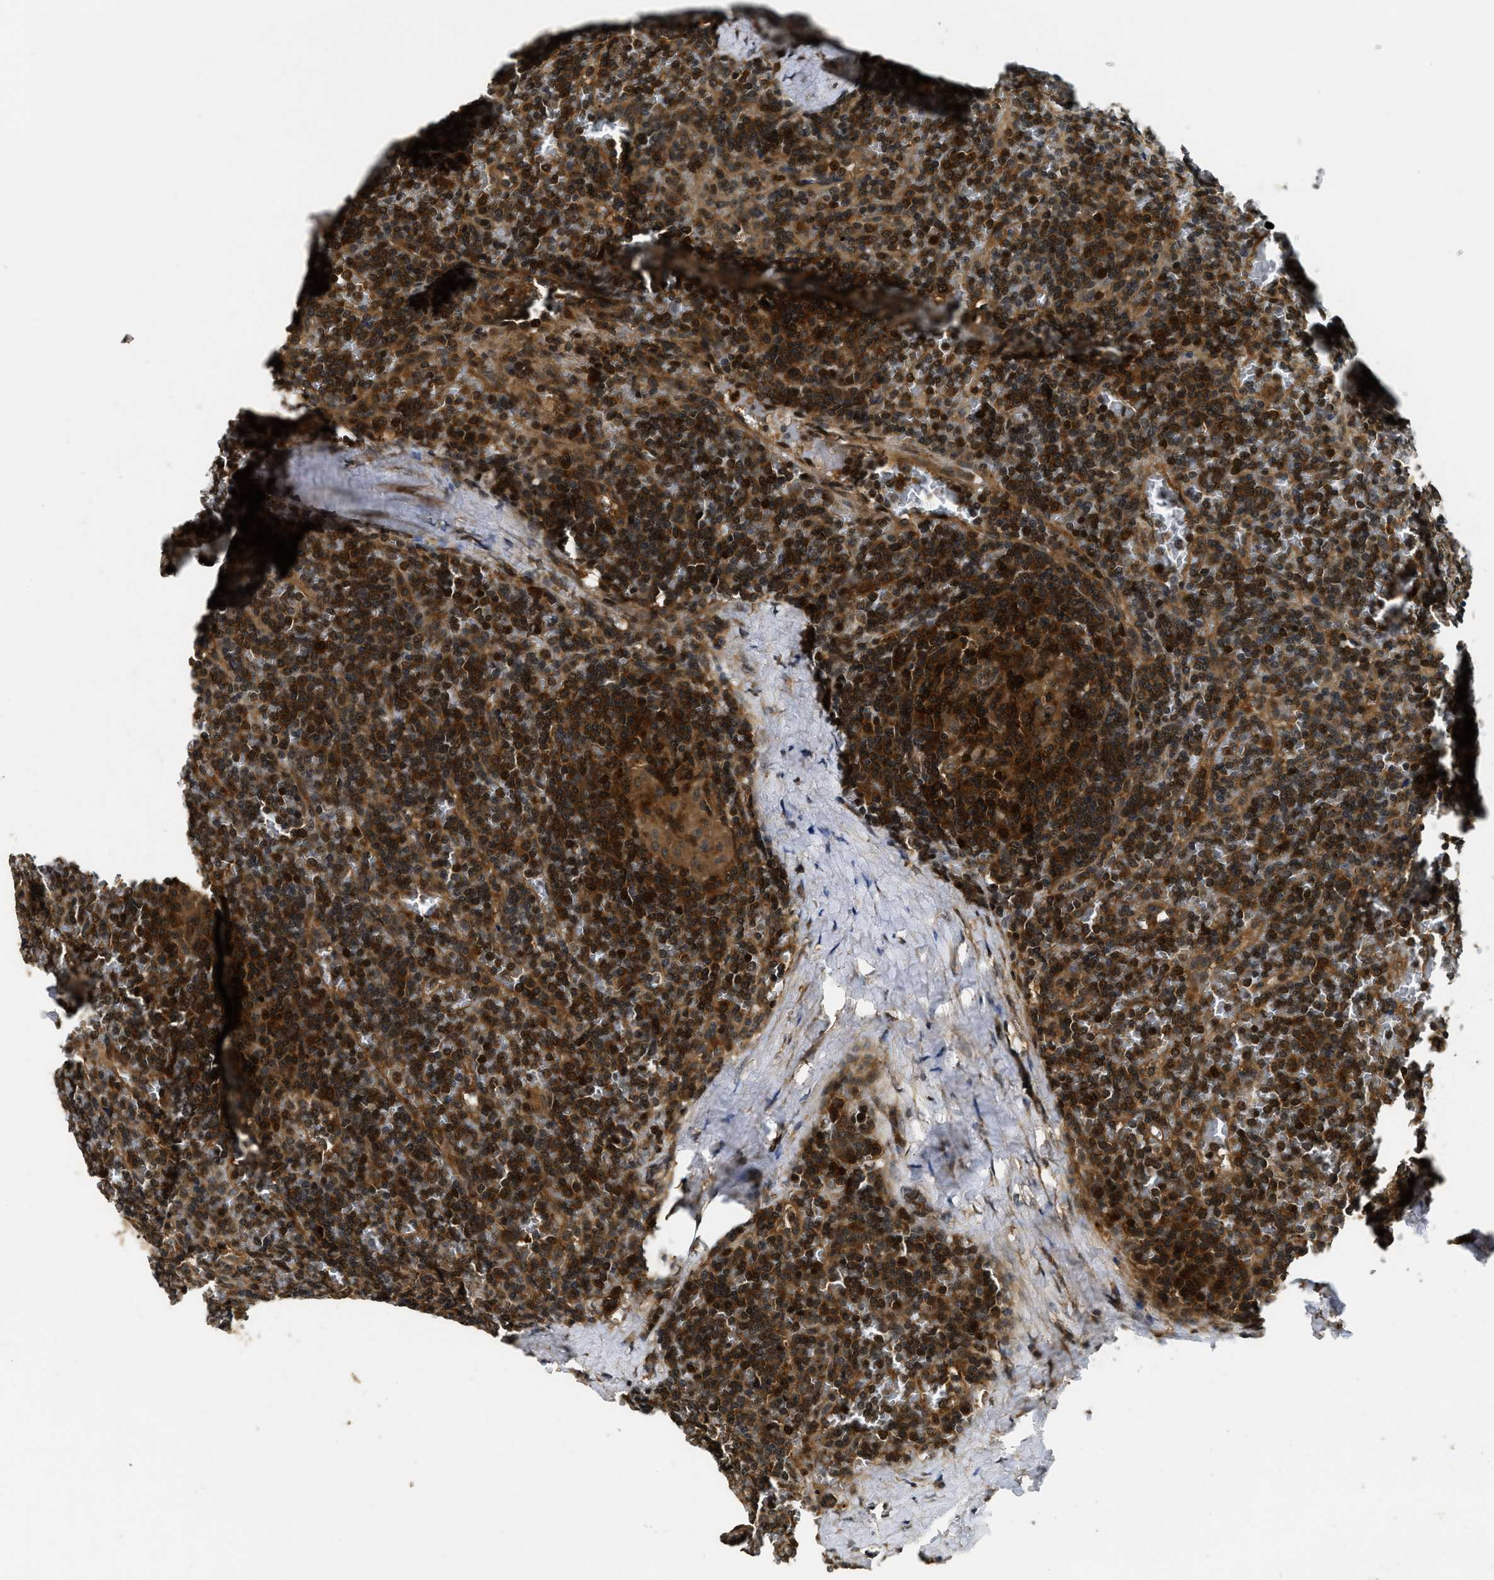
{"staining": {"intensity": "strong", "quantity": ">75%", "location": "cytoplasmic/membranous,nuclear"}, "tissue": "lymphoma", "cell_type": "Tumor cells", "image_type": "cancer", "snomed": [{"axis": "morphology", "description": "Malignant lymphoma, non-Hodgkin's type, Low grade"}, {"axis": "topography", "description": "Spleen"}], "caption": "DAB (3,3'-diaminobenzidine) immunohistochemical staining of human lymphoma demonstrates strong cytoplasmic/membranous and nuclear protein expression in about >75% of tumor cells. (DAB IHC with brightfield microscopy, high magnification).", "gene": "ADSL", "patient": {"sex": "female", "age": 19}}